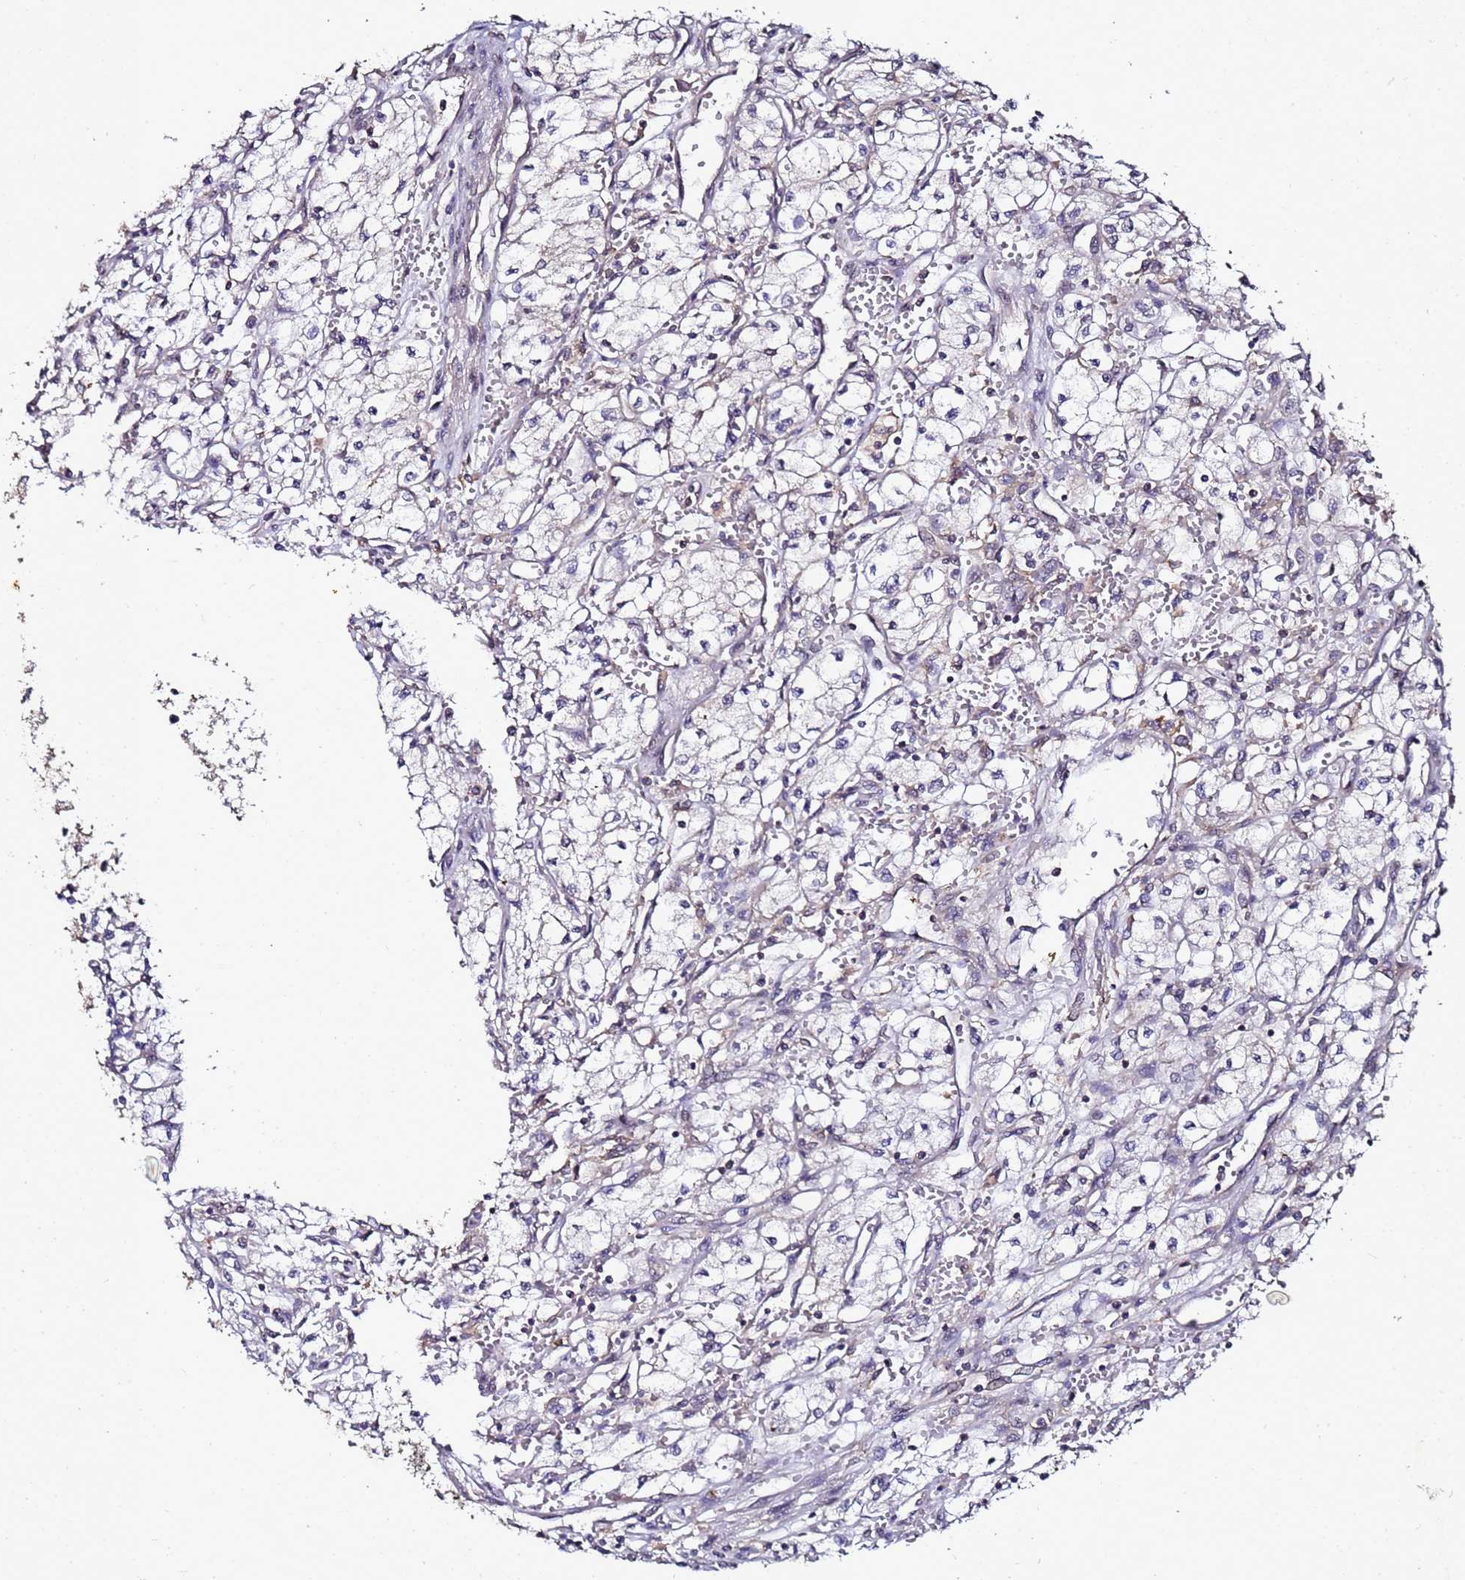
{"staining": {"intensity": "negative", "quantity": "none", "location": "none"}, "tissue": "renal cancer", "cell_type": "Tumor cells", "image_type": "cancer", "snomed": [{"axis": "morphology", "description": "Adenocarcinoma, NOS"}, {"axis": "topography", "description": "Kidney"}], "caption": "This is a micrograph of immunohistochemistry (IHC) staining of renal cancer, which shows no staining in tumor cells.", "gene": "ANKRD17", "patient": {"sex": "male", "age": 59}}